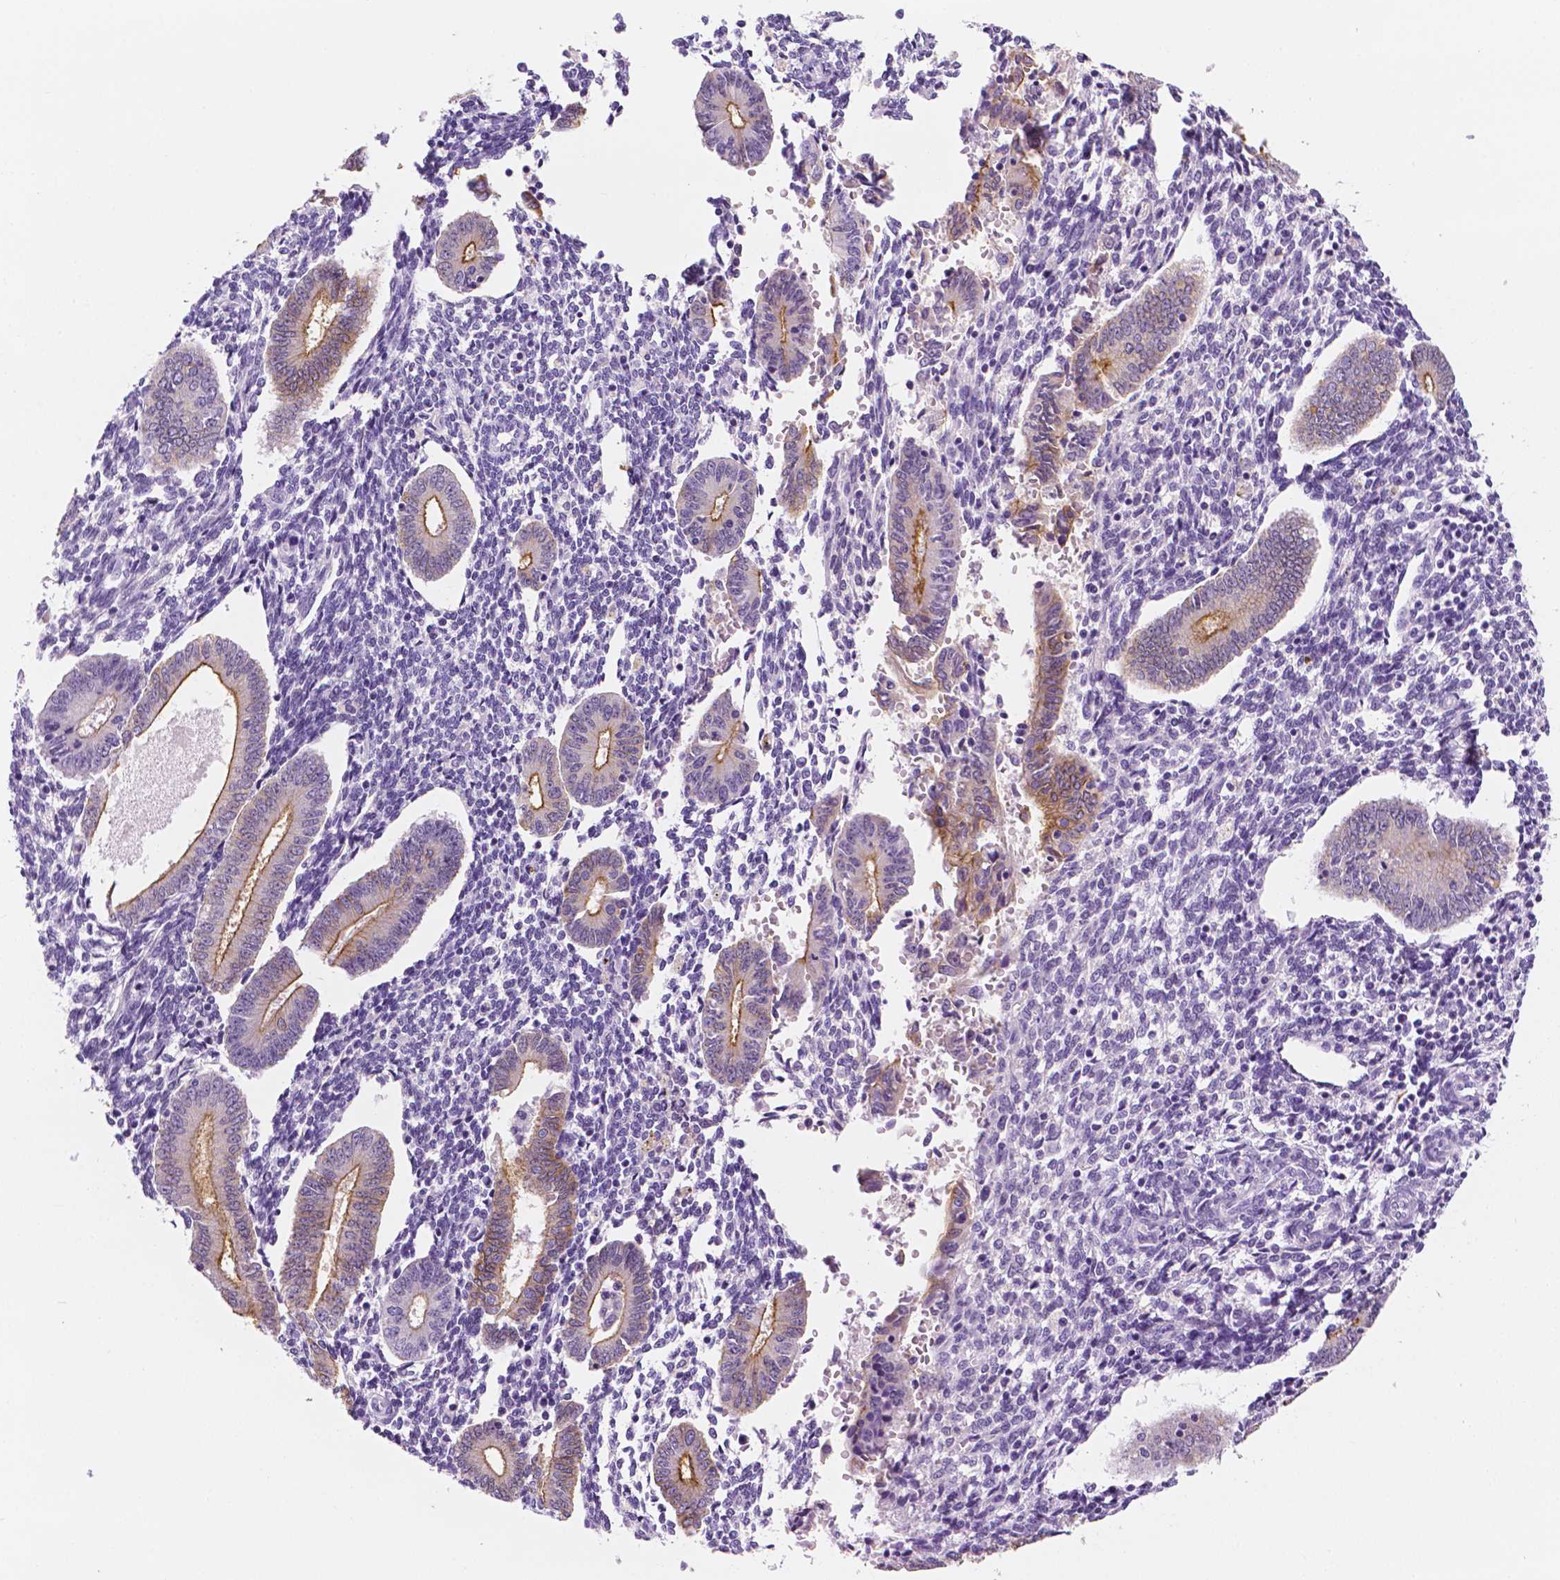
{"staining": {"intensity": "negative", "quantity": "none", "location": "none"}, "tissue": "endometrium", "cell_type": "Cells in endometrial stroma", "image_type": "normal", "snomed": [{"axis": "morphology", "description": "Normal tissue, NOS"}, {"axis": "topography", "description": "Endometrium"}], "caption": "Histopathology image shows no significant protein expression in cells in endometrial stroma of benign endometrium. (DAB immunohistochemistry, high magnification).", "gene": "PPL", "patient": {"sex": "female", "age": 40}}